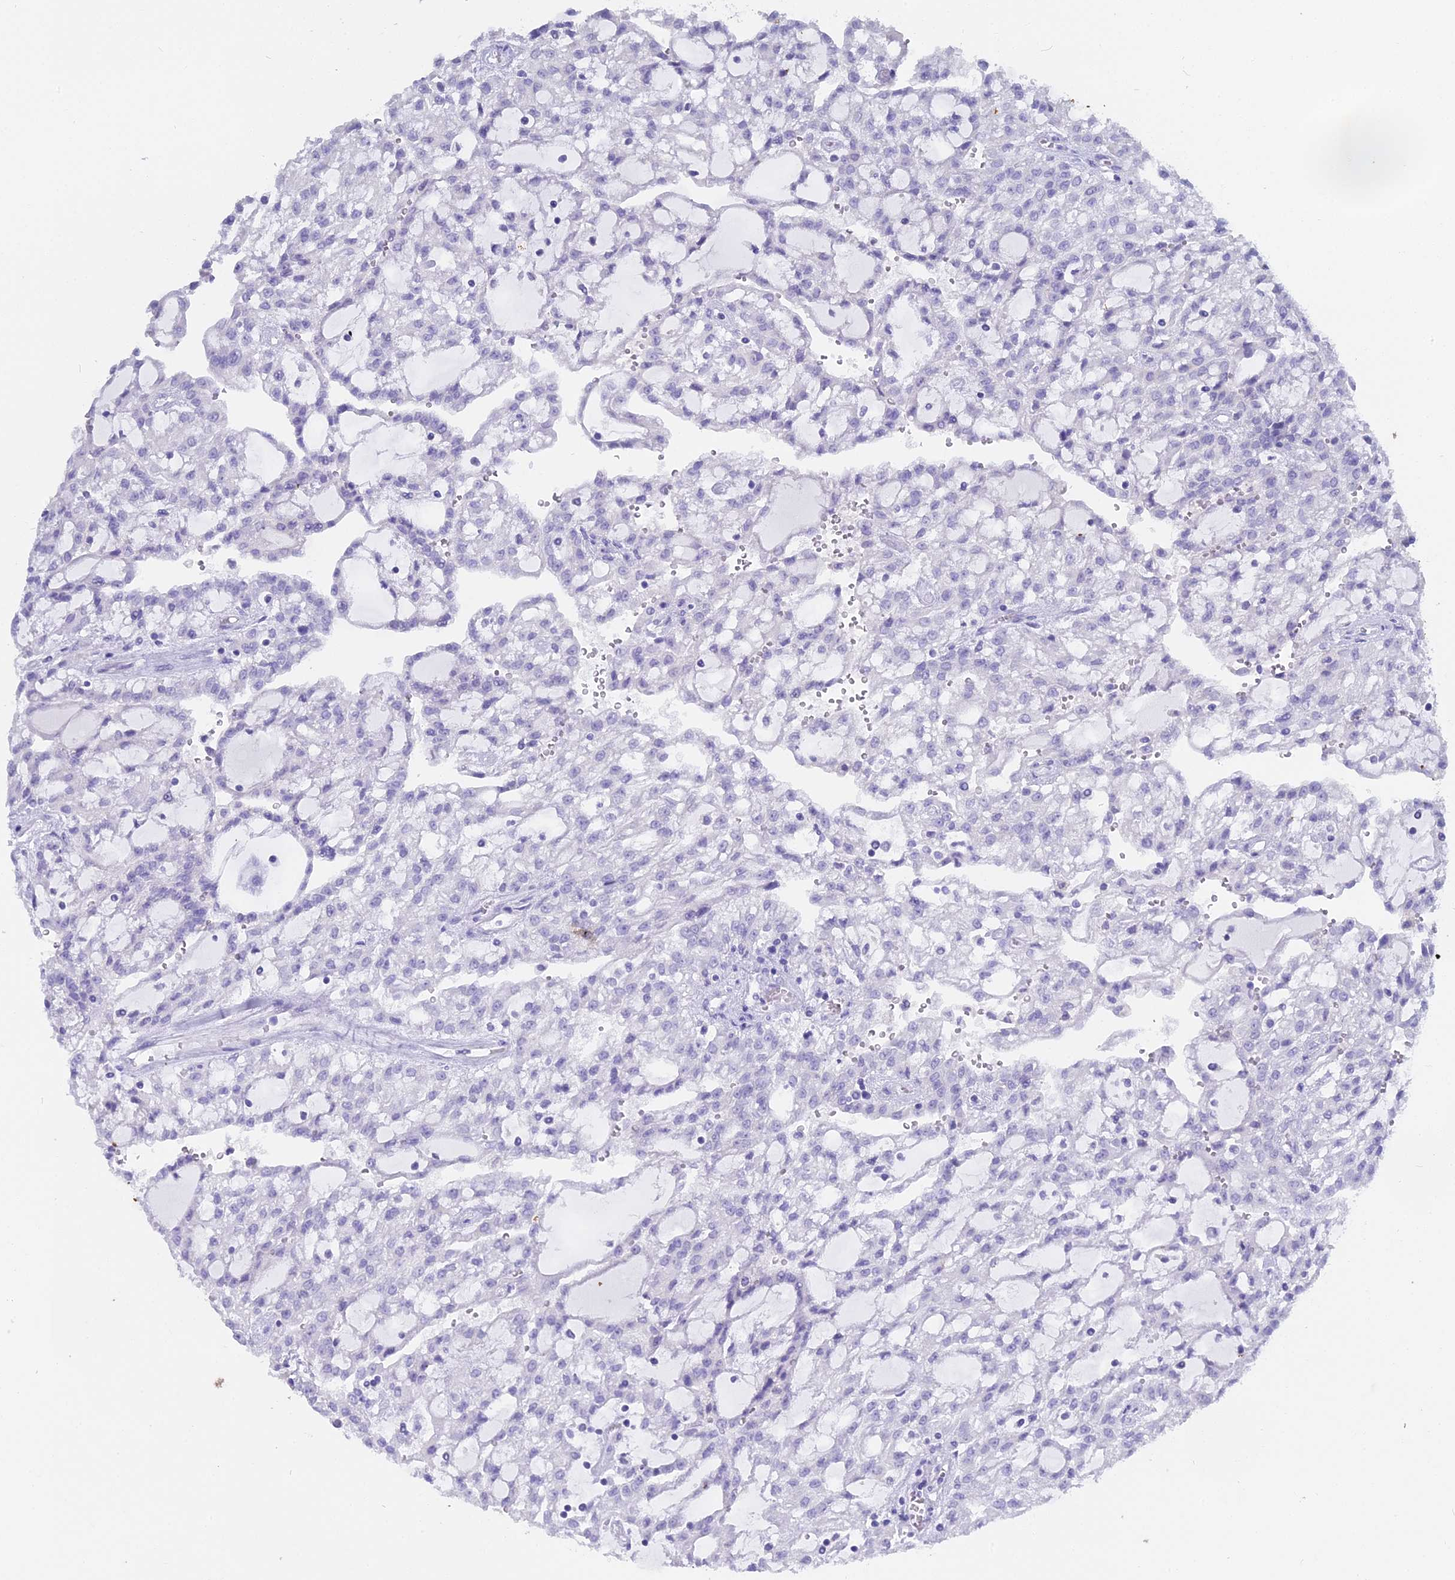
{"staining": {"intensity": "negative", "quantity": "none", "location": "none"}, "tissue": "renal cancer", "cell_type": "Tumor cells", "image_type": "cancer", "snomed": [{"axis": "morphology", "description": "Adenocarcinoma, NOS"}, {"axis": "topography", "description": "Kidney"}], "caption": "There is no significant staining in tumor cells of renal cancer (adenocarcinoma). (DAB immunohistochemistry (IHC) with hematoxylin counter stain).", "gene": "S100A7", "patient": {"sex": "male", "age": 63}}